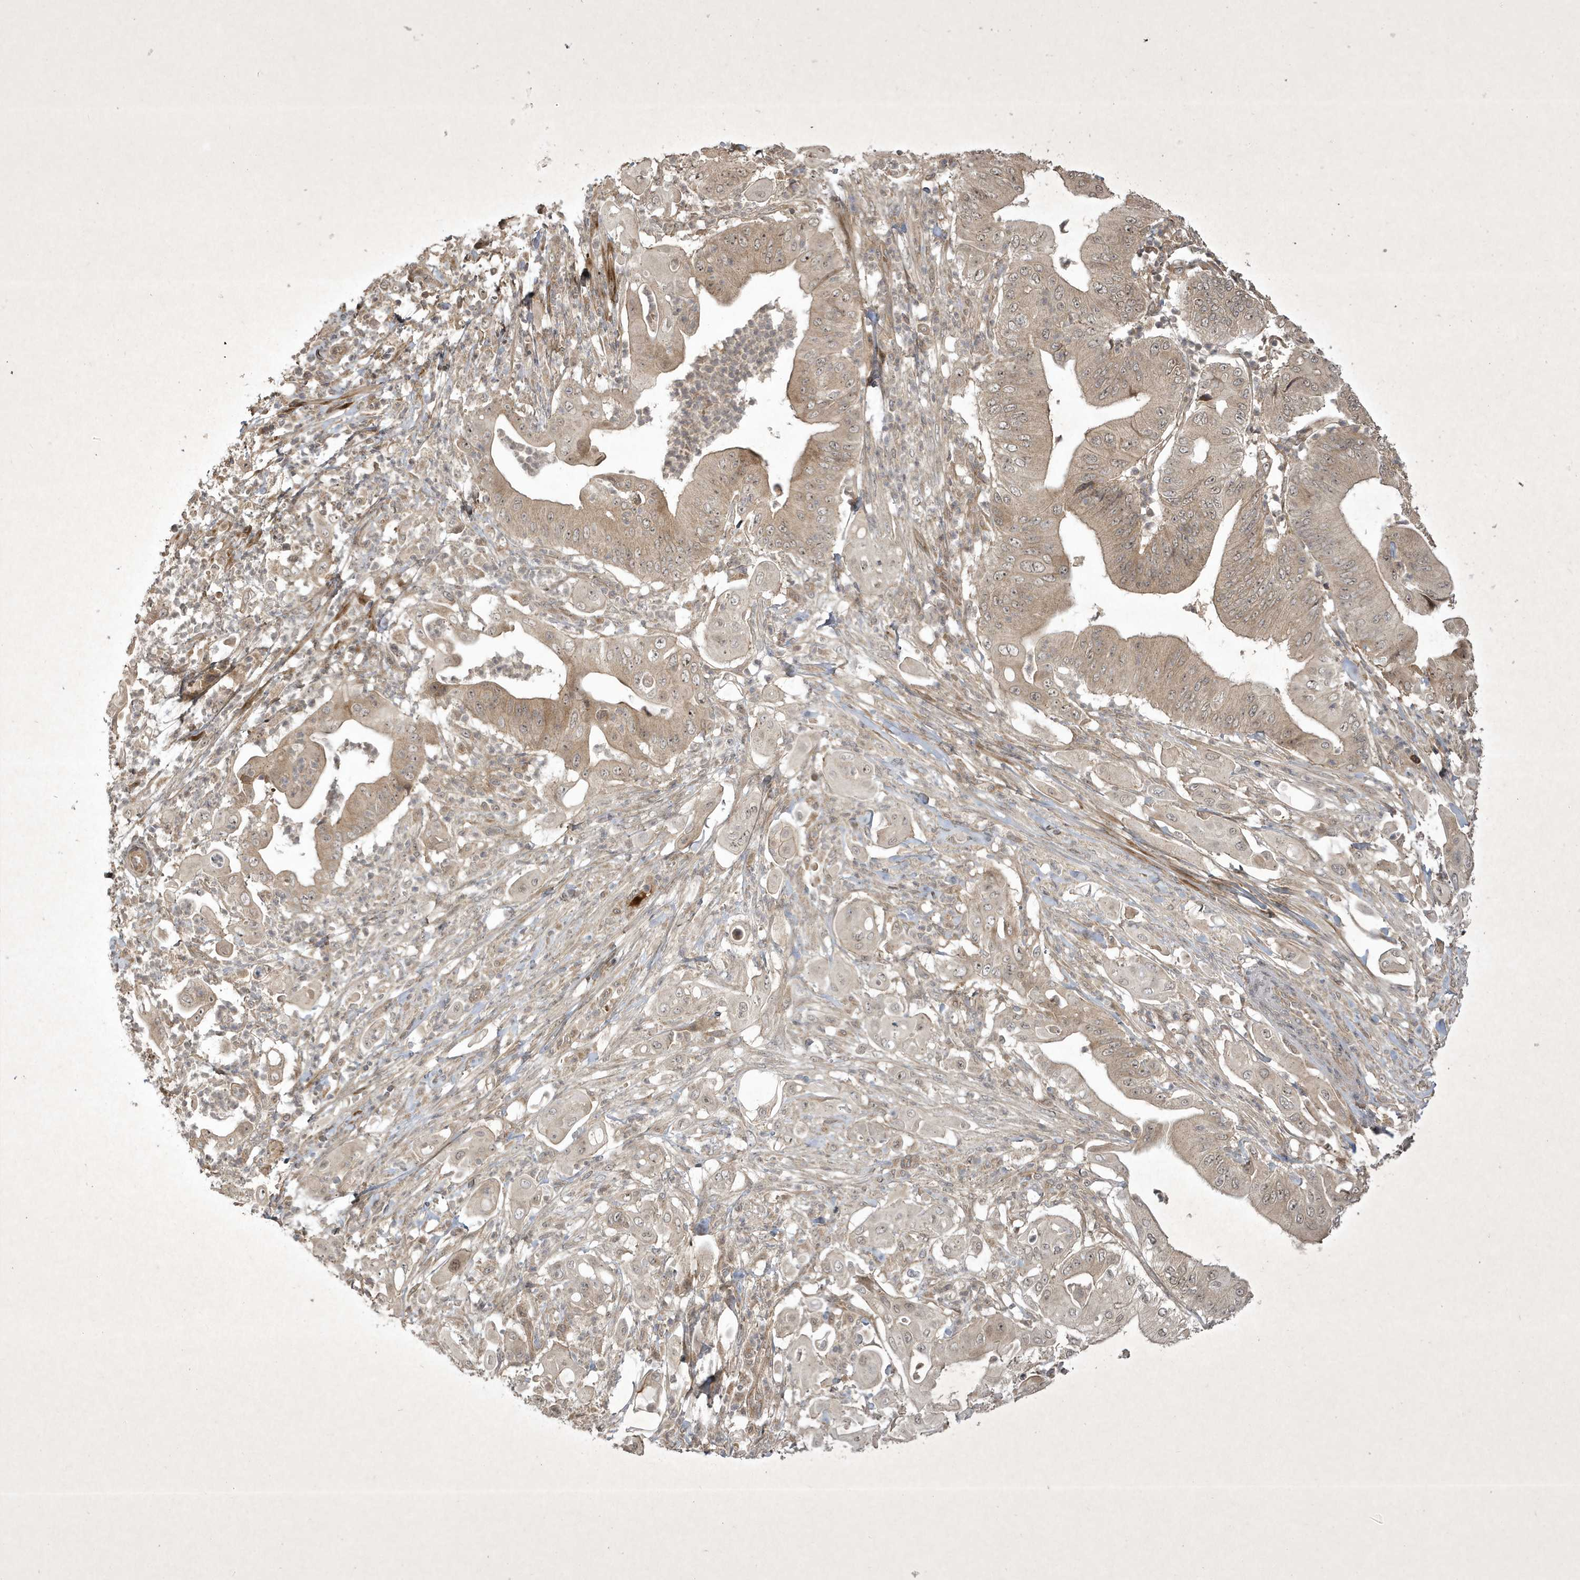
{"staining": {"intensity": "weak", "quantity": ">75%", "location": "cytoplasmic/membranous,nuclear"}, "tissue": "pancreatic cancer", "cell_type": "Tumor cells", "image_type": "cancer", "snomed": [{"axis": "morphology", "description": "Adenocarcinoma, NOS"}, {"axis": "topography", "description": "Pancreas"}], "caption": "Protein expression analysis of pancreatic adenocarcinoma demonstrates weak cytoplasmic/membranous and nuclear staining in approximately >75% of tumor cells.", "gene": "FAM83C", "patient": {"sex": "female", "age": 77}}